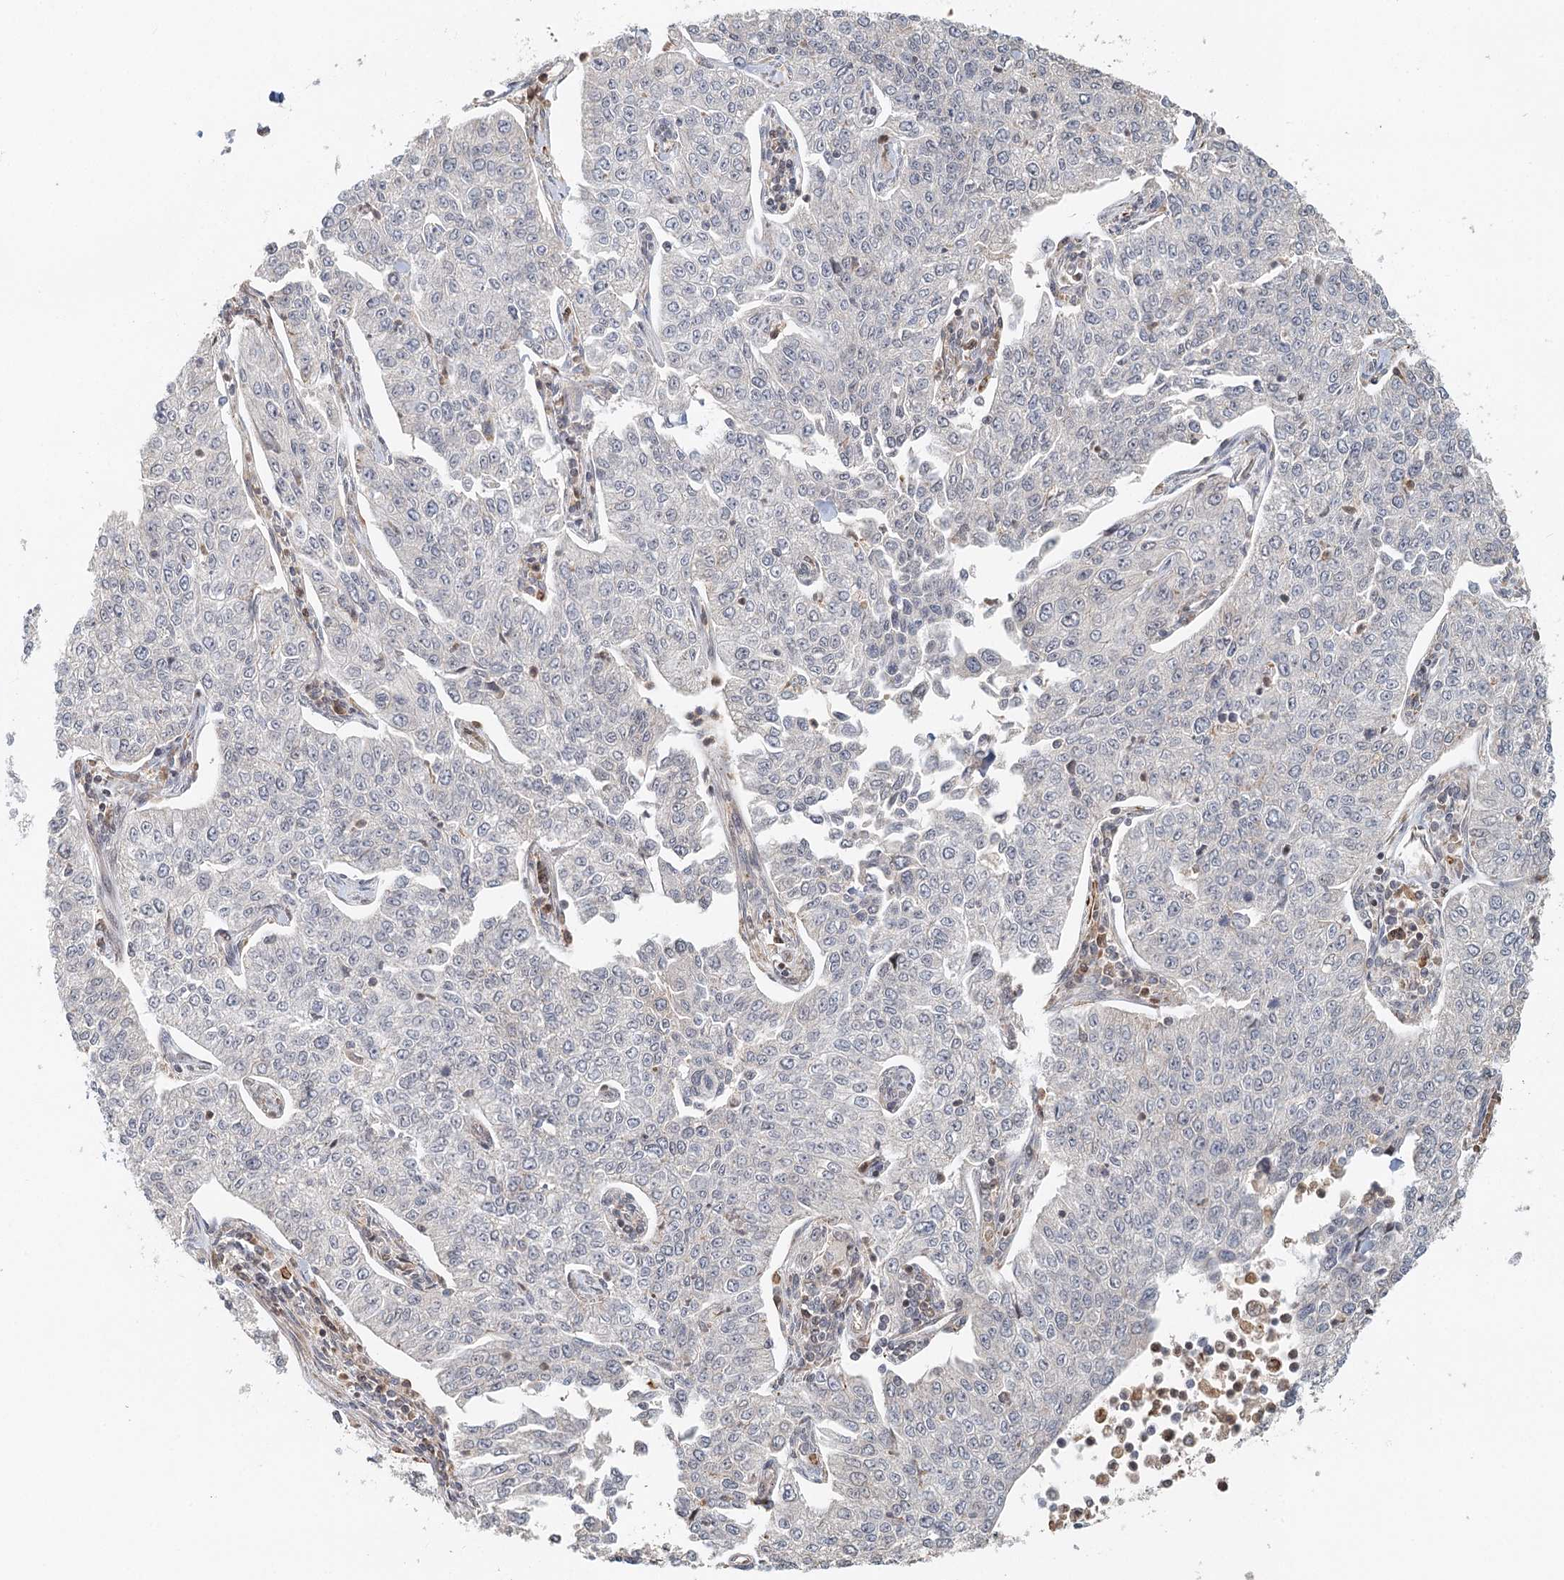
{"staining": {"intensity": "negative", "quantity": "none", "location": "none"}, "tissue": "cervical cancer", "cell_type": "Tumor cells", "image_type": "cancer", "snomed": [{"axis": "morphology", "description": "Squamous cell carcinoma, NOS"}, {"axis": "topography", "description": "Cervix"}], "caption": "Immunohistochemistry (IHC) of human cervical cancer displays no positivity in tumor cells.", "gene": "RNF111", "patient": {"sex": "female", "age": 35}}